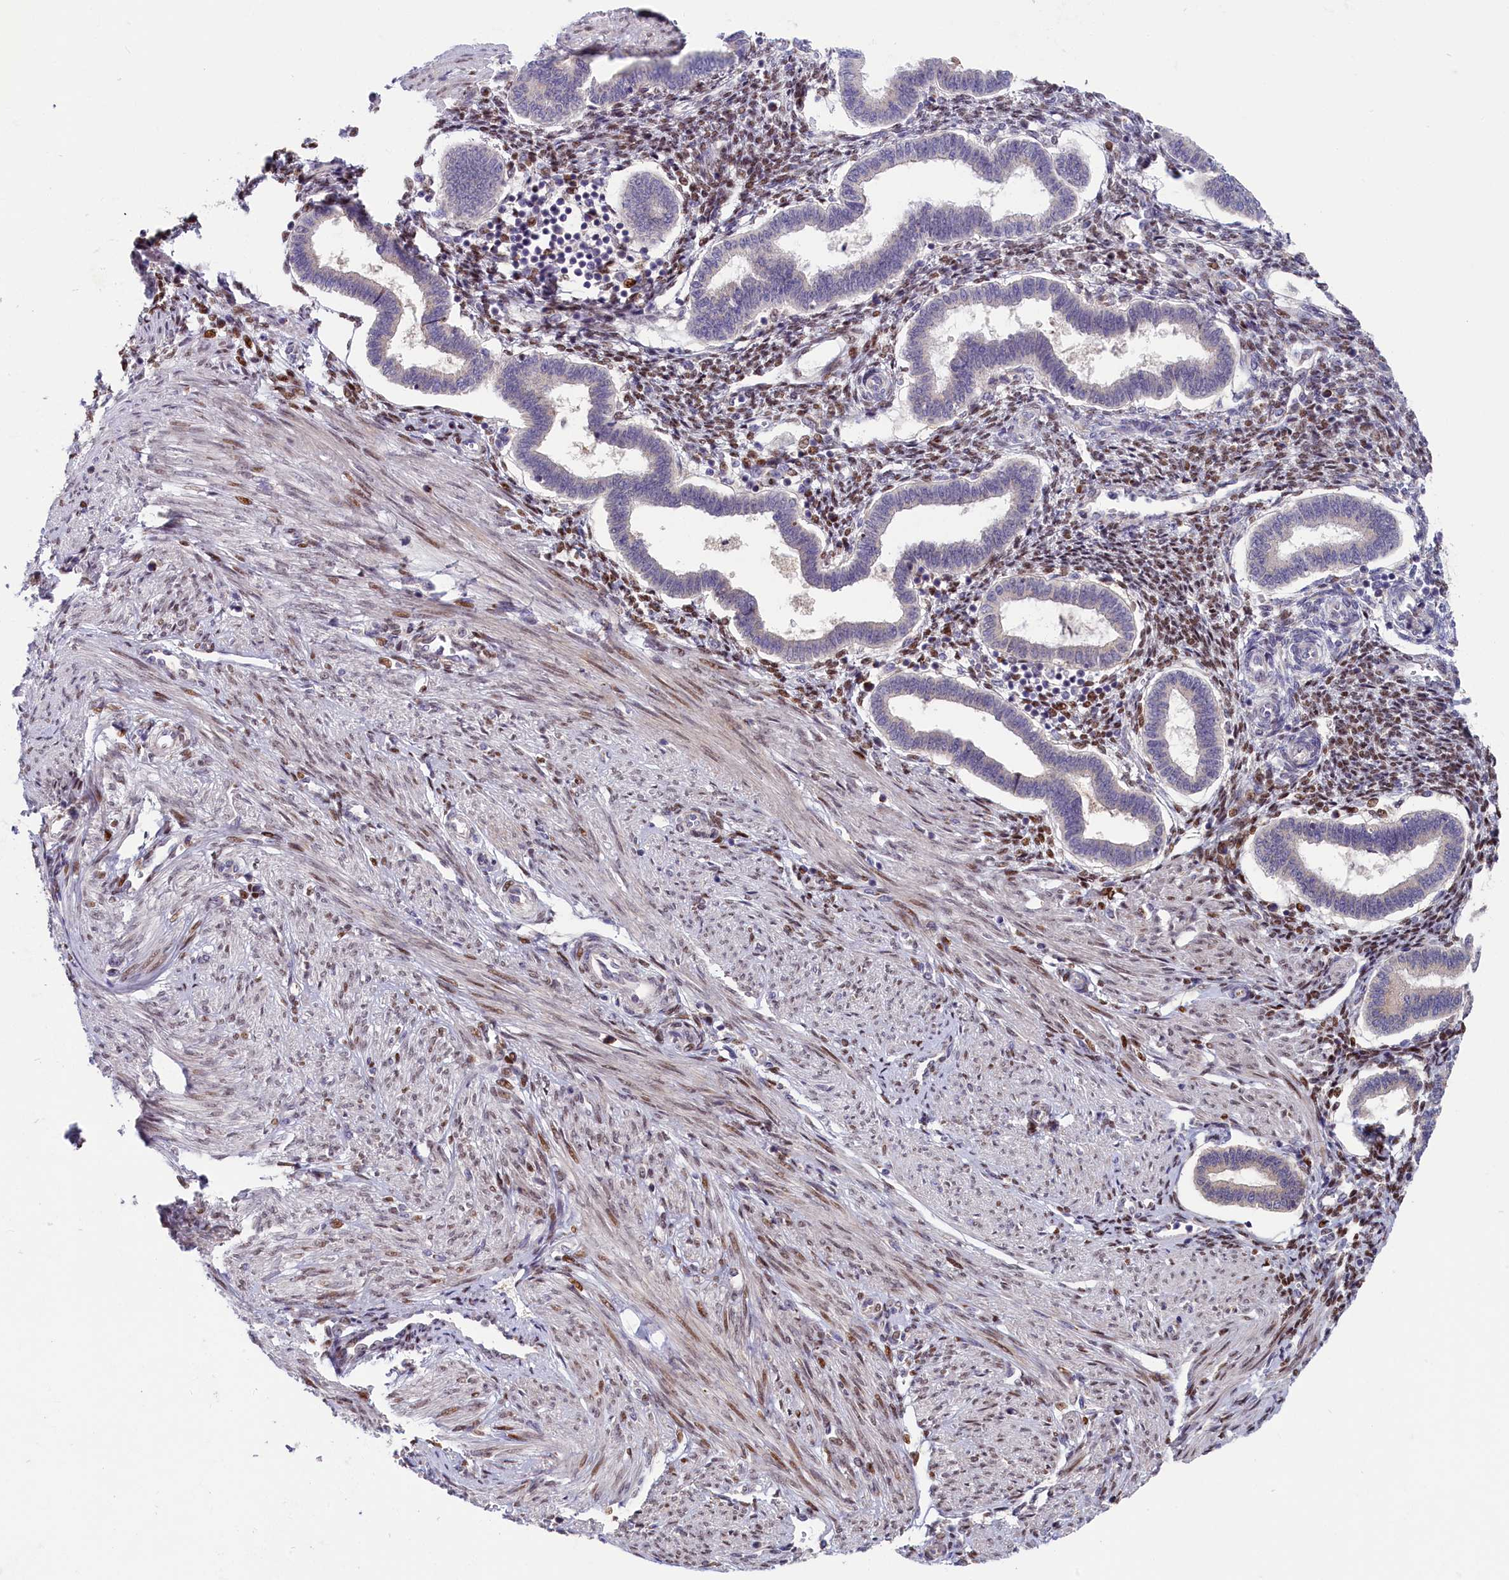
{"staining": {"intensity": "moderate", "quantity": "<25%", "location": "nuclear"}, "tissue": "endometrium", "cell_type": "Cells in endometrial stroma", "image_type": "normal", "snomed": [{"axis": "morphology", "description": "Normal tissue, NOS"}, {"axis": "topography", "description": "Endometrium"}], "caption": "Immunohistochemistry (DAB (3,3'-diaminobenzidine)) staining of normal endometrium displays moderate nuclear protein positivity in approximately <25% of cells in endometrial stroma.", "gene": "CHST12", "patient": {"sex": "female", "age": 24}}